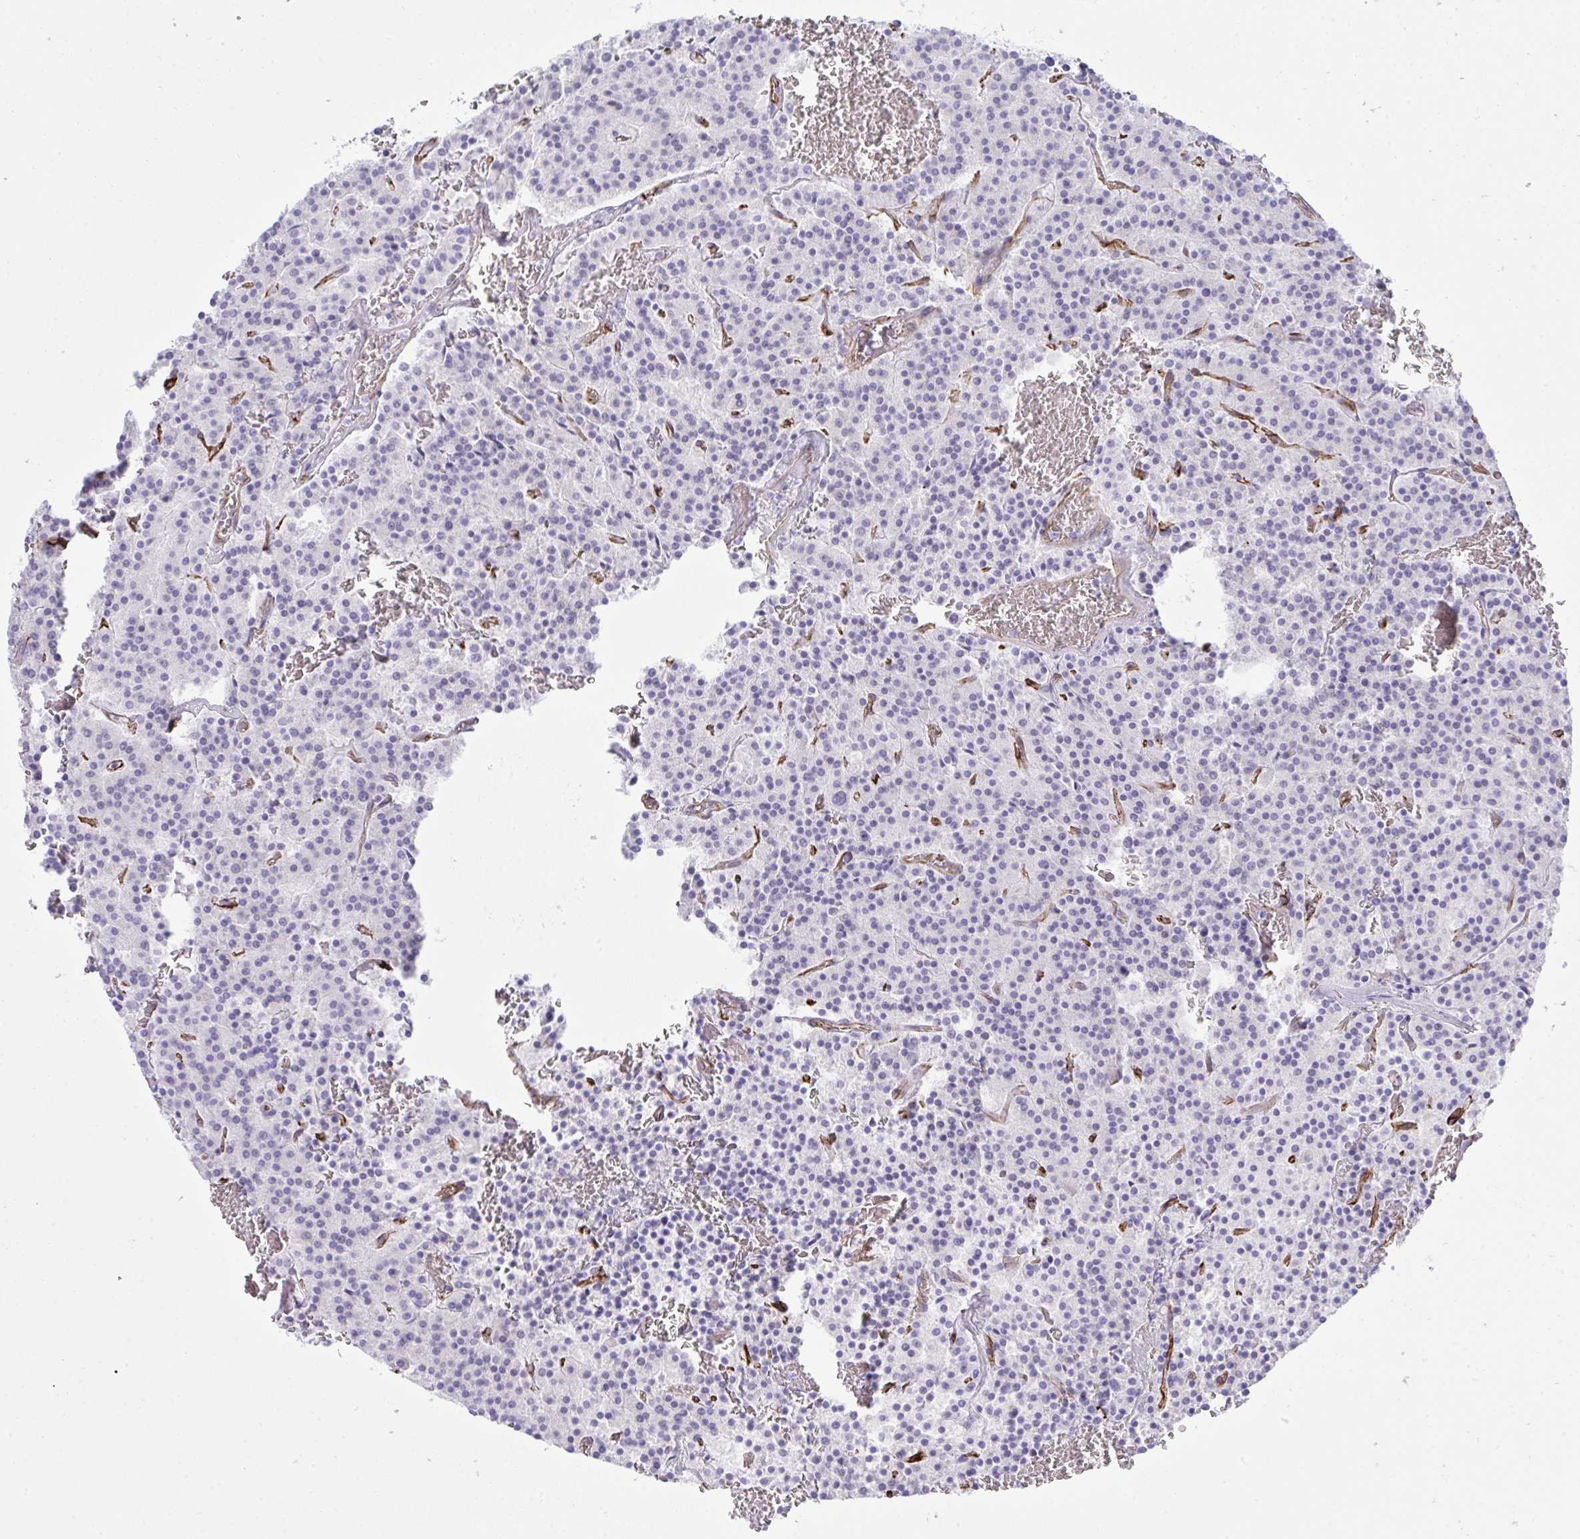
{"staining": {"intensity": "negative", "quantity": "none", "location": "none"}, "tissue": "carcinoid", "cell_type": "Tumor cells", "image_type": "cancer", "snomed": [{"axis": "morphology", "description": "Carcinoid, malignant, NOS"}, {"axis": "topography", "description": "Lung"}], "caption": "Carcinoid was stained to show a protein in brown. There is no significant staining in tumor cells.", "gene": "SLC35B1", "patient": {"sex": "male", "age": 70}}